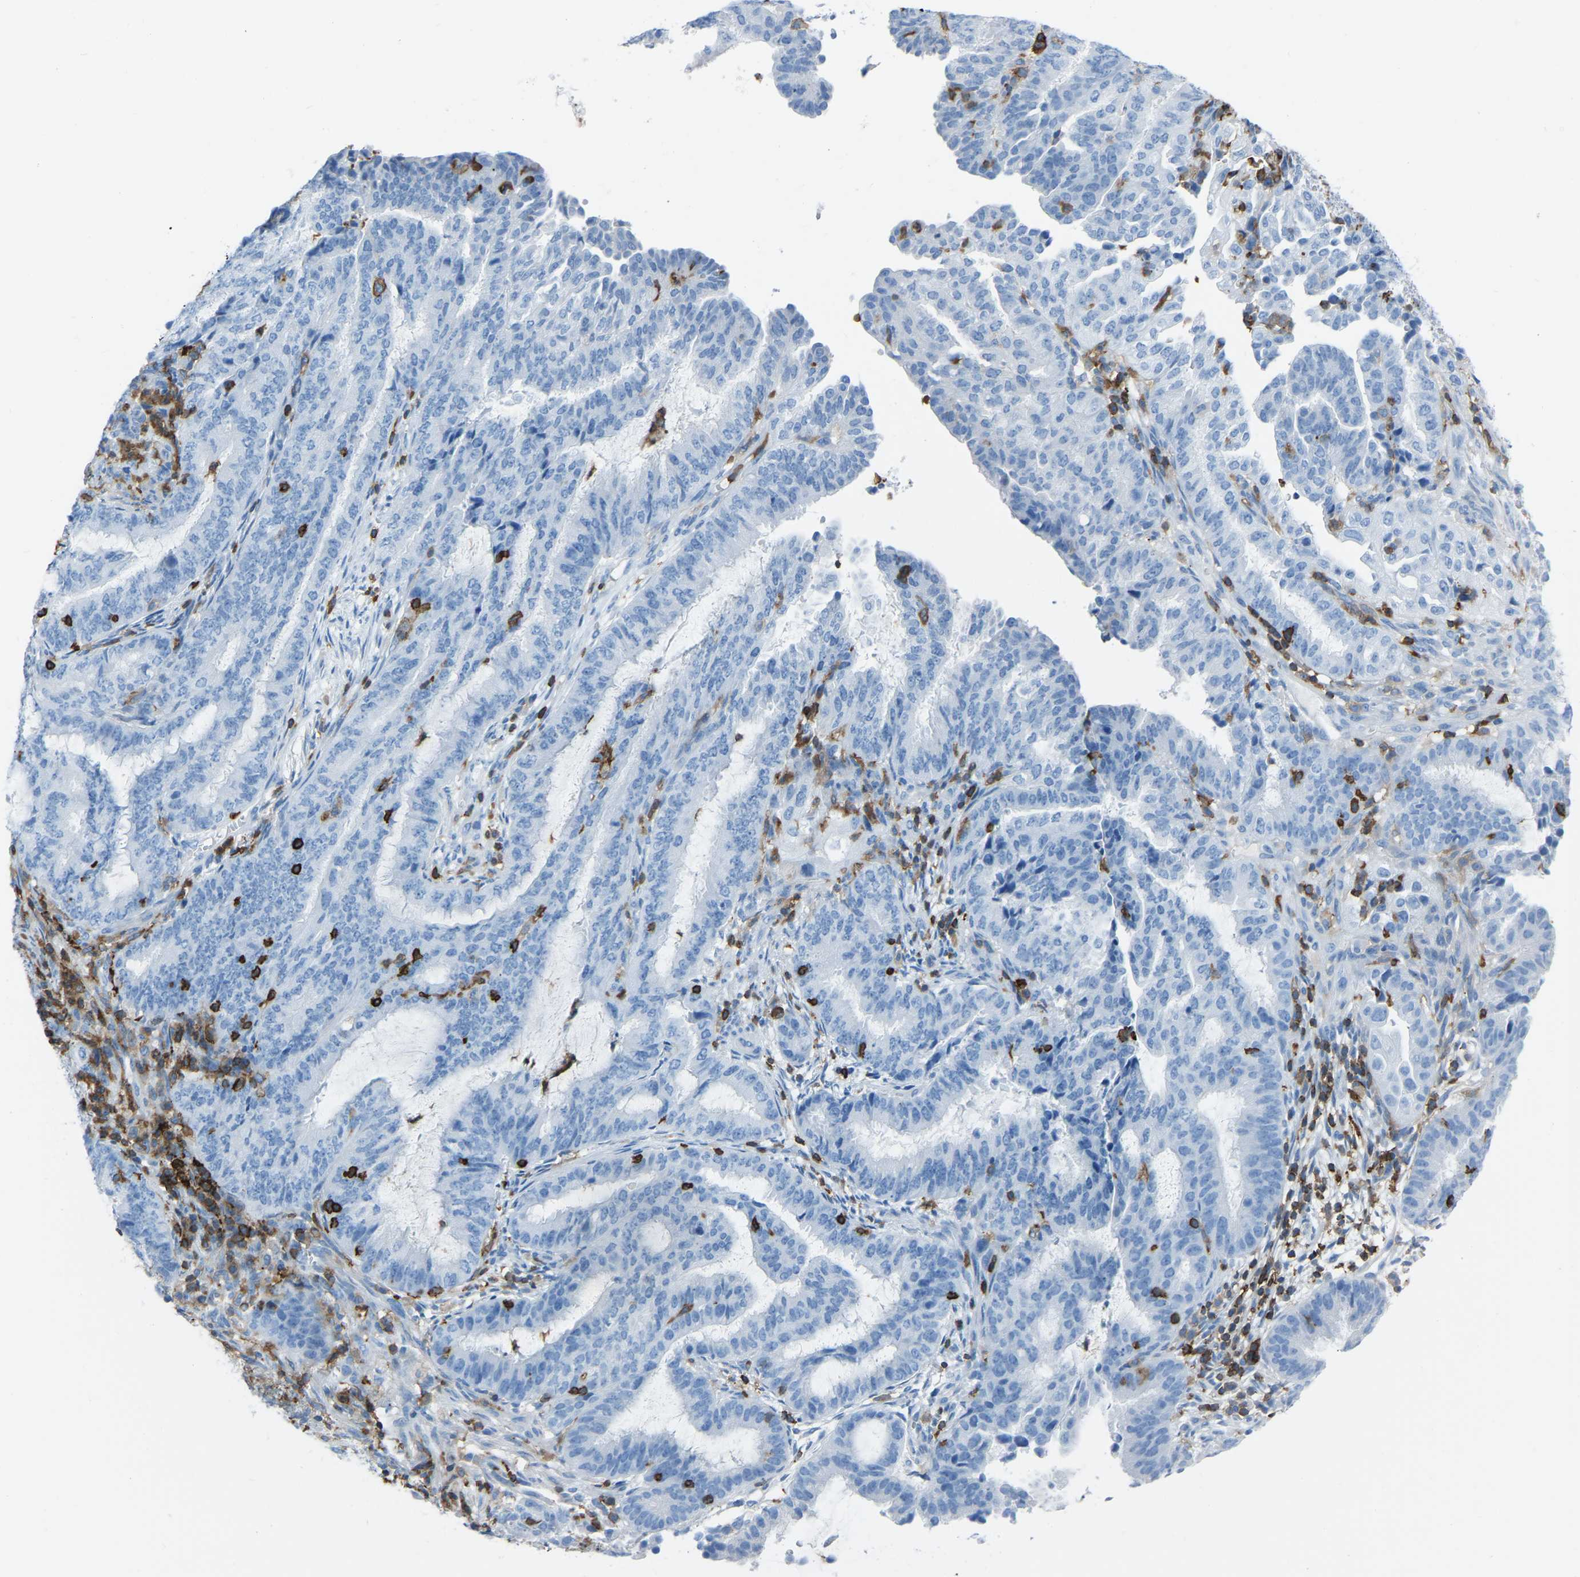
{"staining": {"intensity": "negative", "quantity": "none", "location": "none"}, "tissue": "endometrial cancer", "cell_type": "Tumor cells", "image_type": "cancer", "snomed": [{"axis": "morphology", "description": "Adenocarcinoma, NOS"}, {"axis": "topography", "description": "Endometrium"}], "caption": "Endometrial adenocarcinoma stained for a protein using immunohistochemistry displays no staining tumor cells.", "gene": "LSP1", "patient": {"sex": "female", "age": 51}}